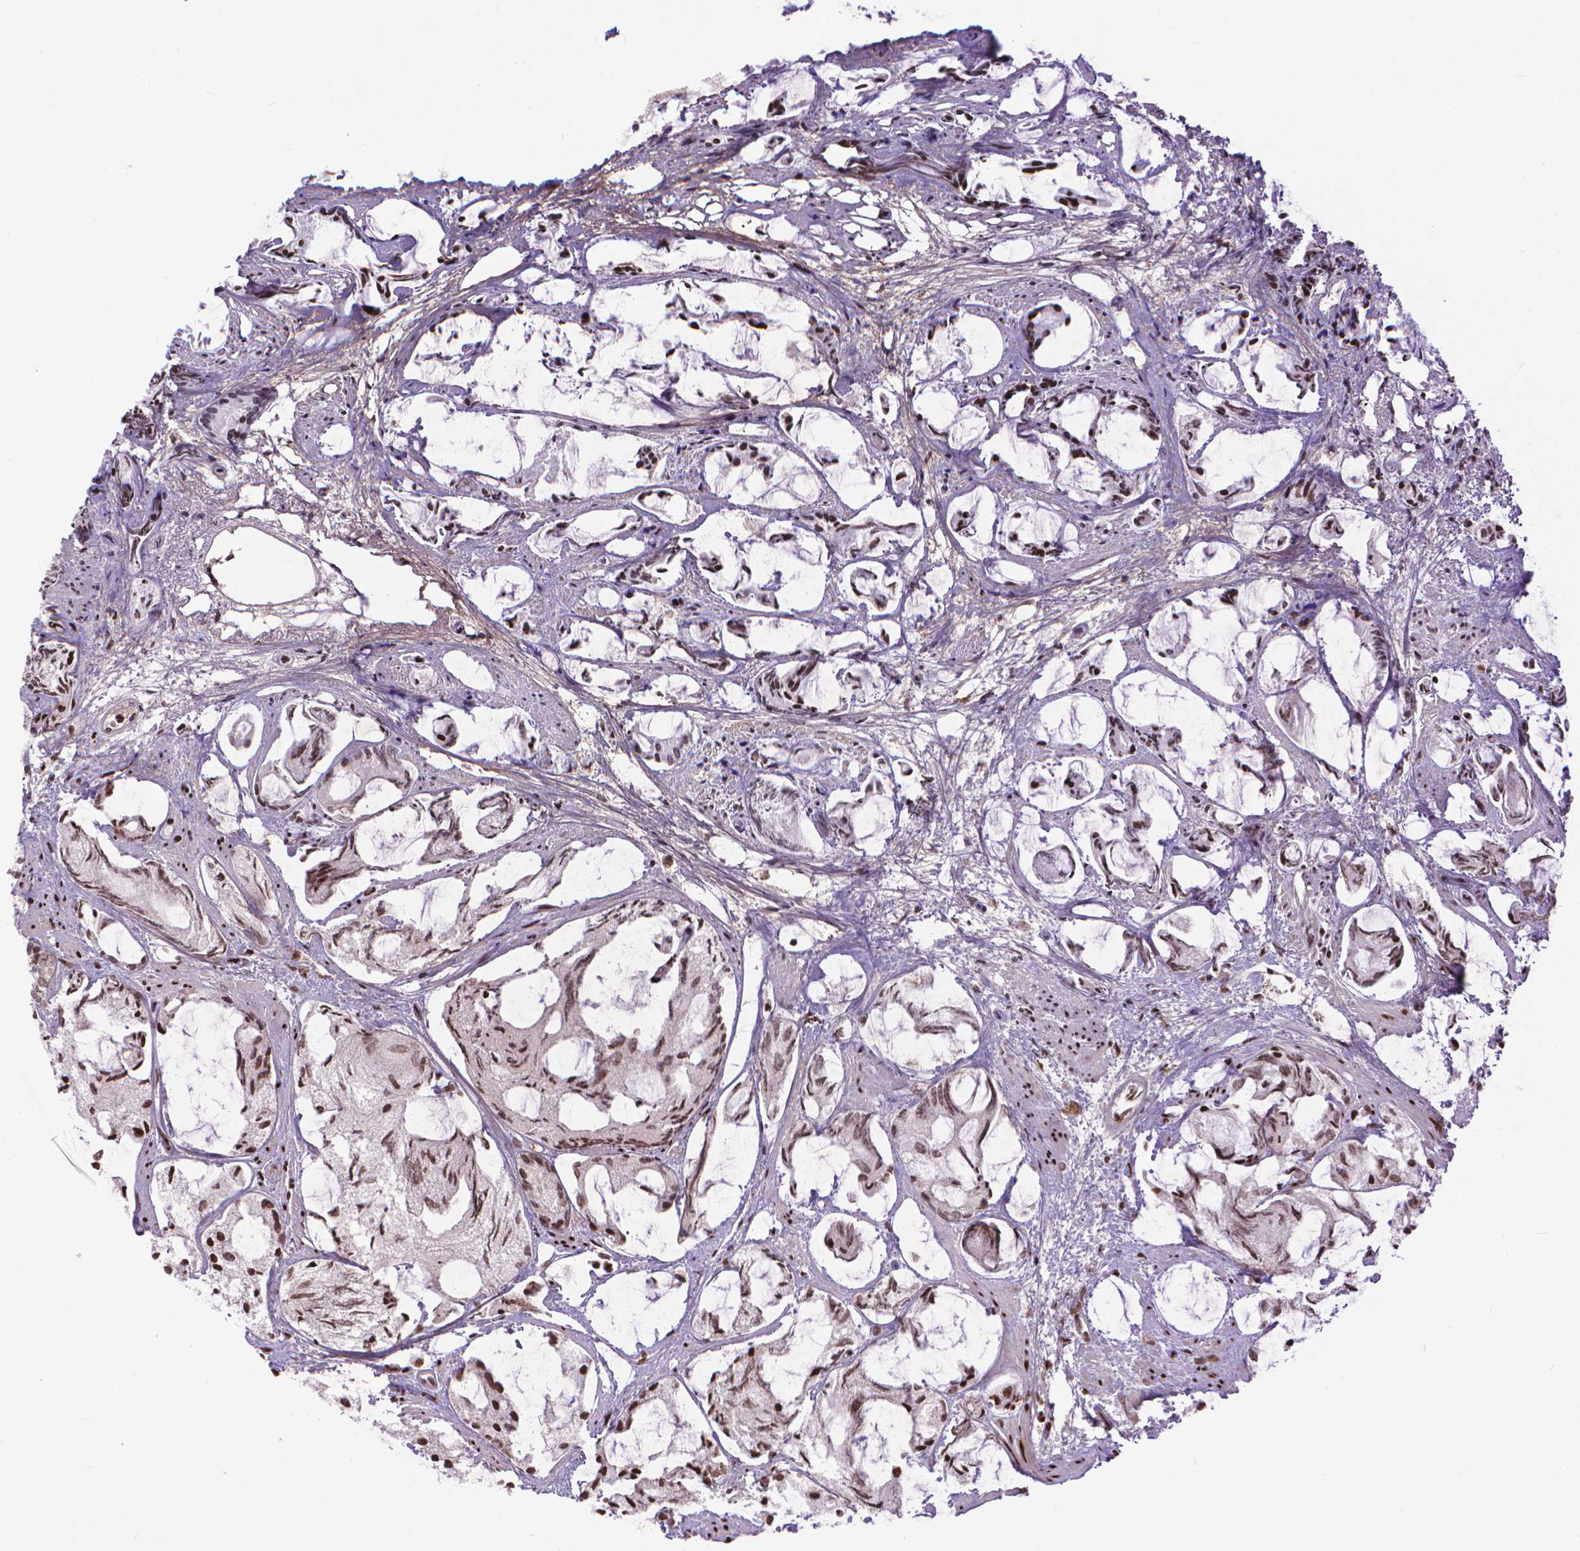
{"staining": {"intensity": "strong", "quantity": ">75%", "location": "nuclear"}, "tissue": "prostate cancer", "cell_type": "Tumor cells", "image_type": "cancer", "snomed": [{"axis": "morphology", "description": "Adenocarcinoma, High grade"}, {"axis": "topography", "description": "Prostate"}], "caption": "Immunohistochemical staining of prostate adenocarcinoma (high-grade) shows high levels of strong nuclear protein staining in about >75% of tumor cells.", "gene": "AMER1", "patient": {"sex": "male", "age": 85}}